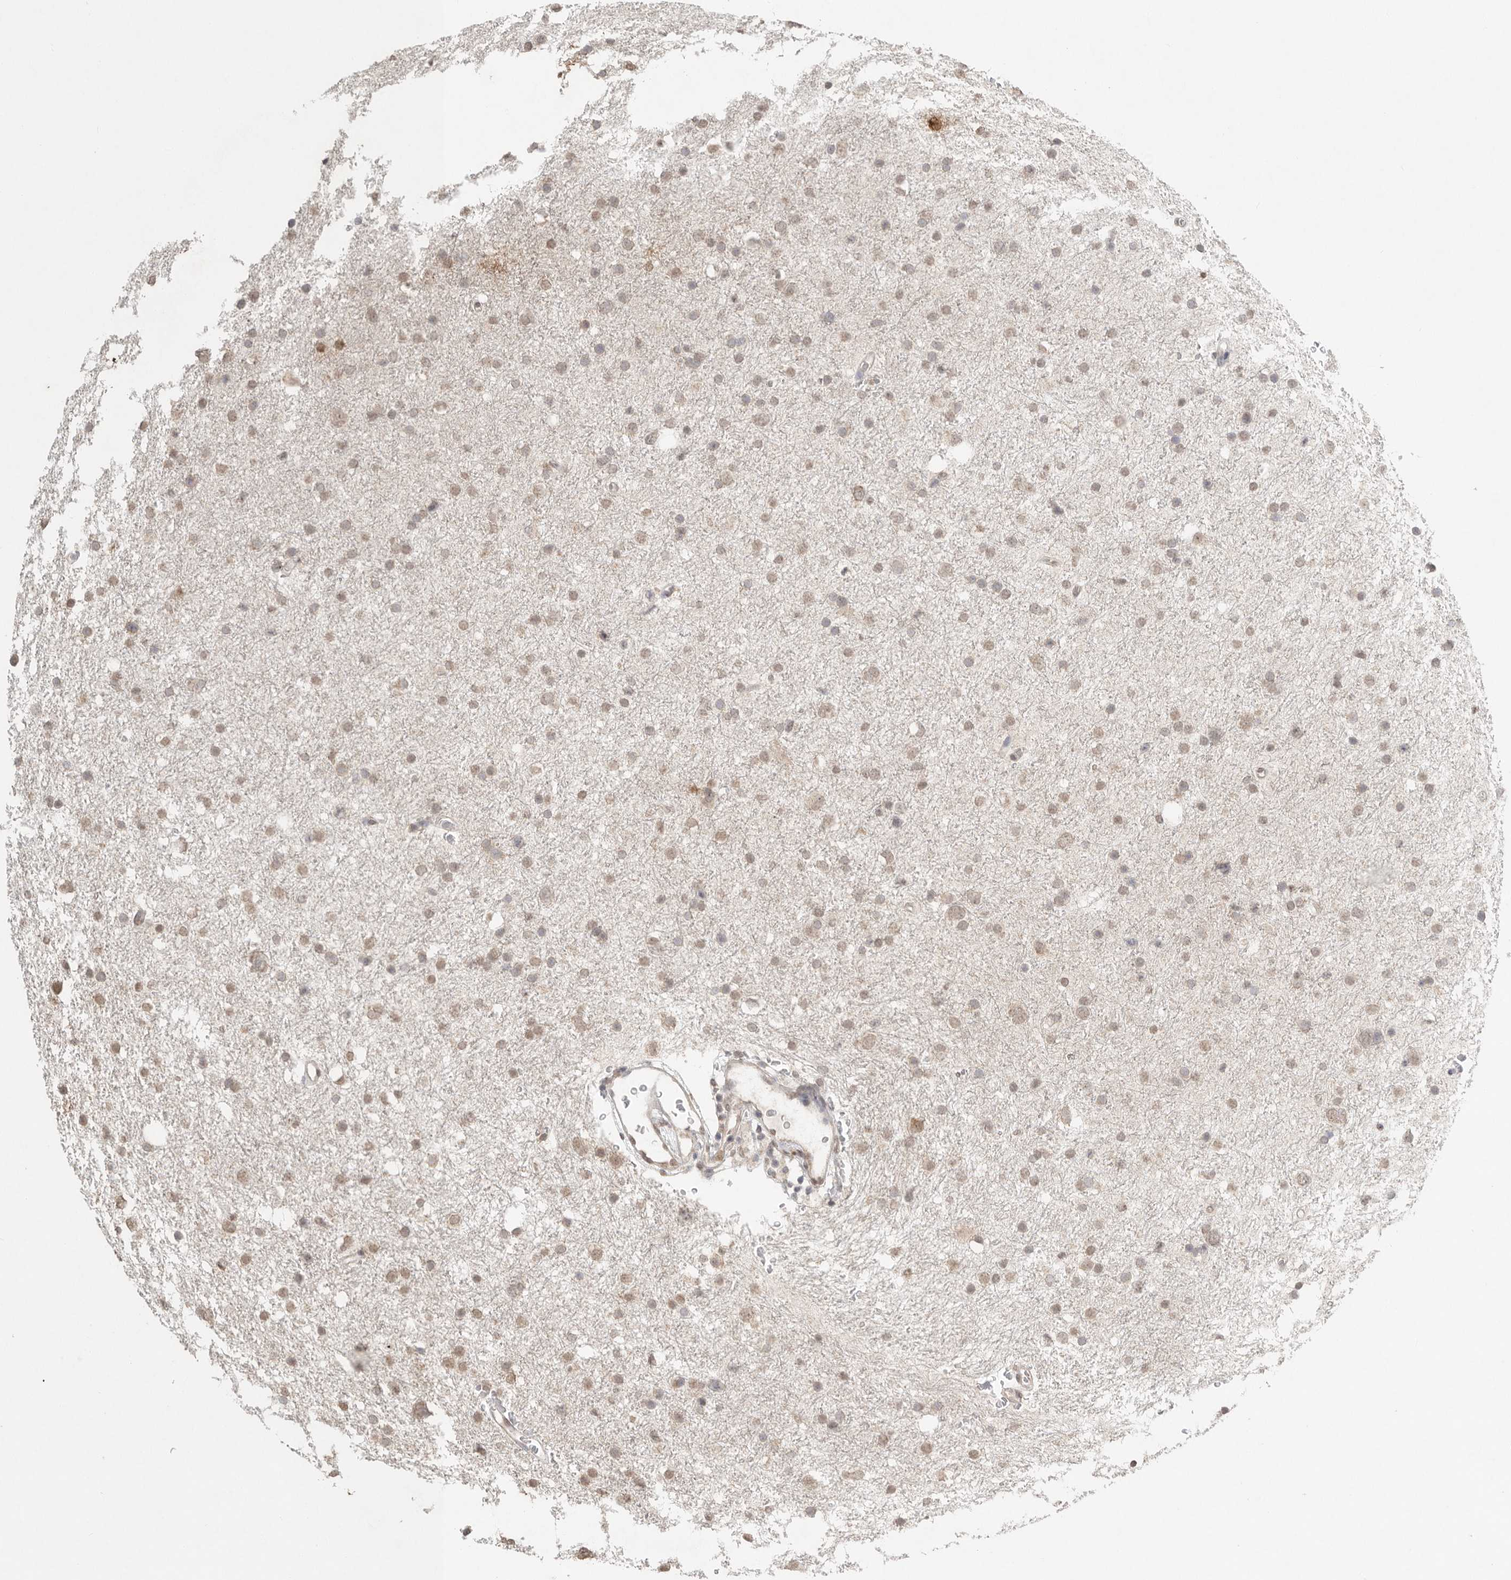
{"staining": {"intensity": "weak", "quantity": ">75%", "location": "nuclear"}, "tissue": "glioma", "cell_type": "Tumor cells", "image_type": "cancer", "snomed": [{"axis": "morphology", "description": "Glioma, malignant, Low grade"}, {"axis": "topography", "description": "Brain"}], "caption": "Immunohistochemistry (IHC) image of neoplastic tissue: human glioma stained using IHC reveals low levels of weak protein expression localized specifically in the nuclear of tumor cells, appearing as a nuclear brown color.", "gene": "KLK5", "patient": {"sex": "female", "age": 37}}